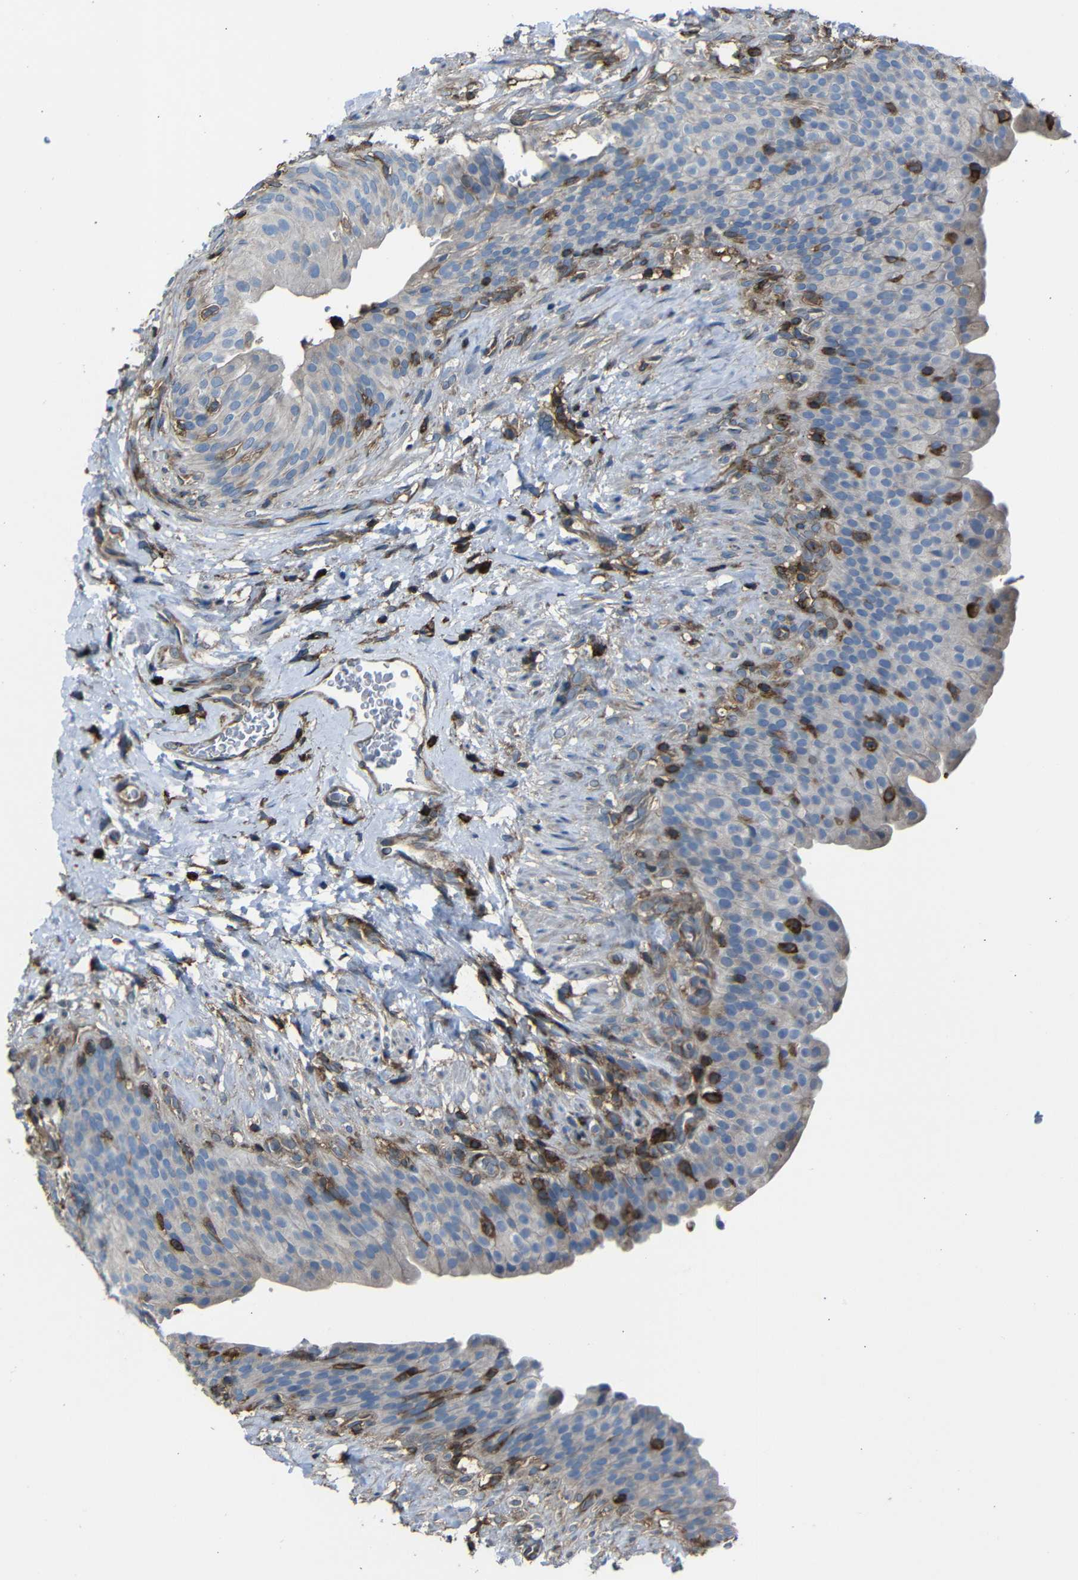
{"staining": {"intensity": "weak", "quantity": "<25%", "location": "cytoplasmic/membranous"}, "tissue": "urinary bladder", "cell_type": "Urothelial cells", "image_type": "normal", "snomed": [{"axis": "morphology", "description": "Normal tissue, NOS"}, {"axis": "topography", "description": "Urinary bladder"}], "caption": "Immunohistochemistry of unremarkable human urinary bladder displays no expression in urothelial cells. (DAB immunohistochemistry (IHC), high magnification).", "gene": "ADGRE5", "patient": {"sex": "female", "age": 79}}